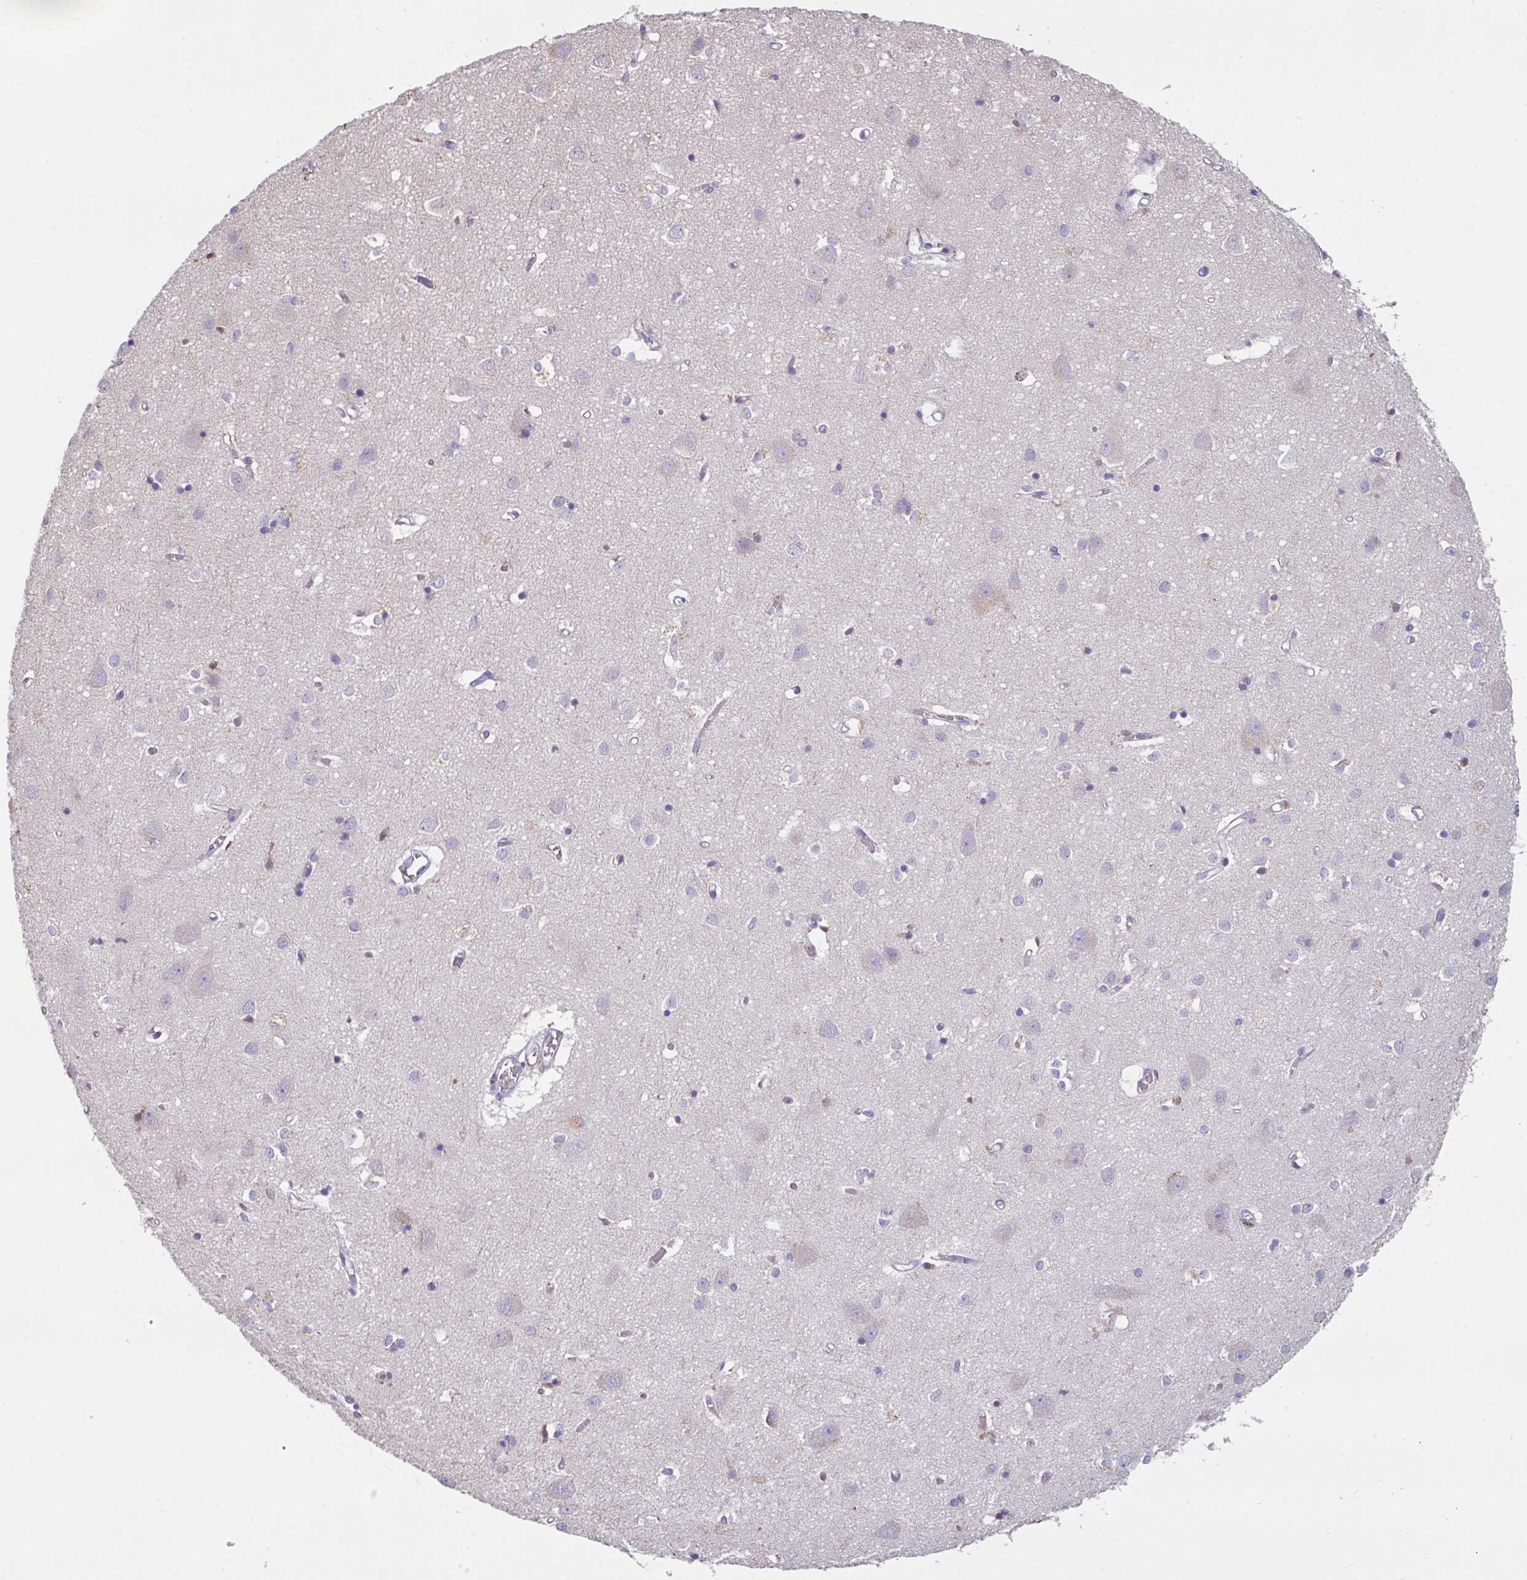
{"staining": {"intensity": "negative", "quantity": "none", "location": "none"}, "tissue": "cerebral cortex", "cell_type": "Endothelial cells", "image_type": "normal", "snomed": [{"axis": "morphology", "description": "Normal tissue, NOS"}, {"axis": "topography", "description": "Cerebral cortex"}], "caption": "A histopathology image of cerebral cortex stained for a protein displays no brown staining in endothelial cells.", "gene": "TFAP2C", "patient": {"sex": "male", "age": 70}}